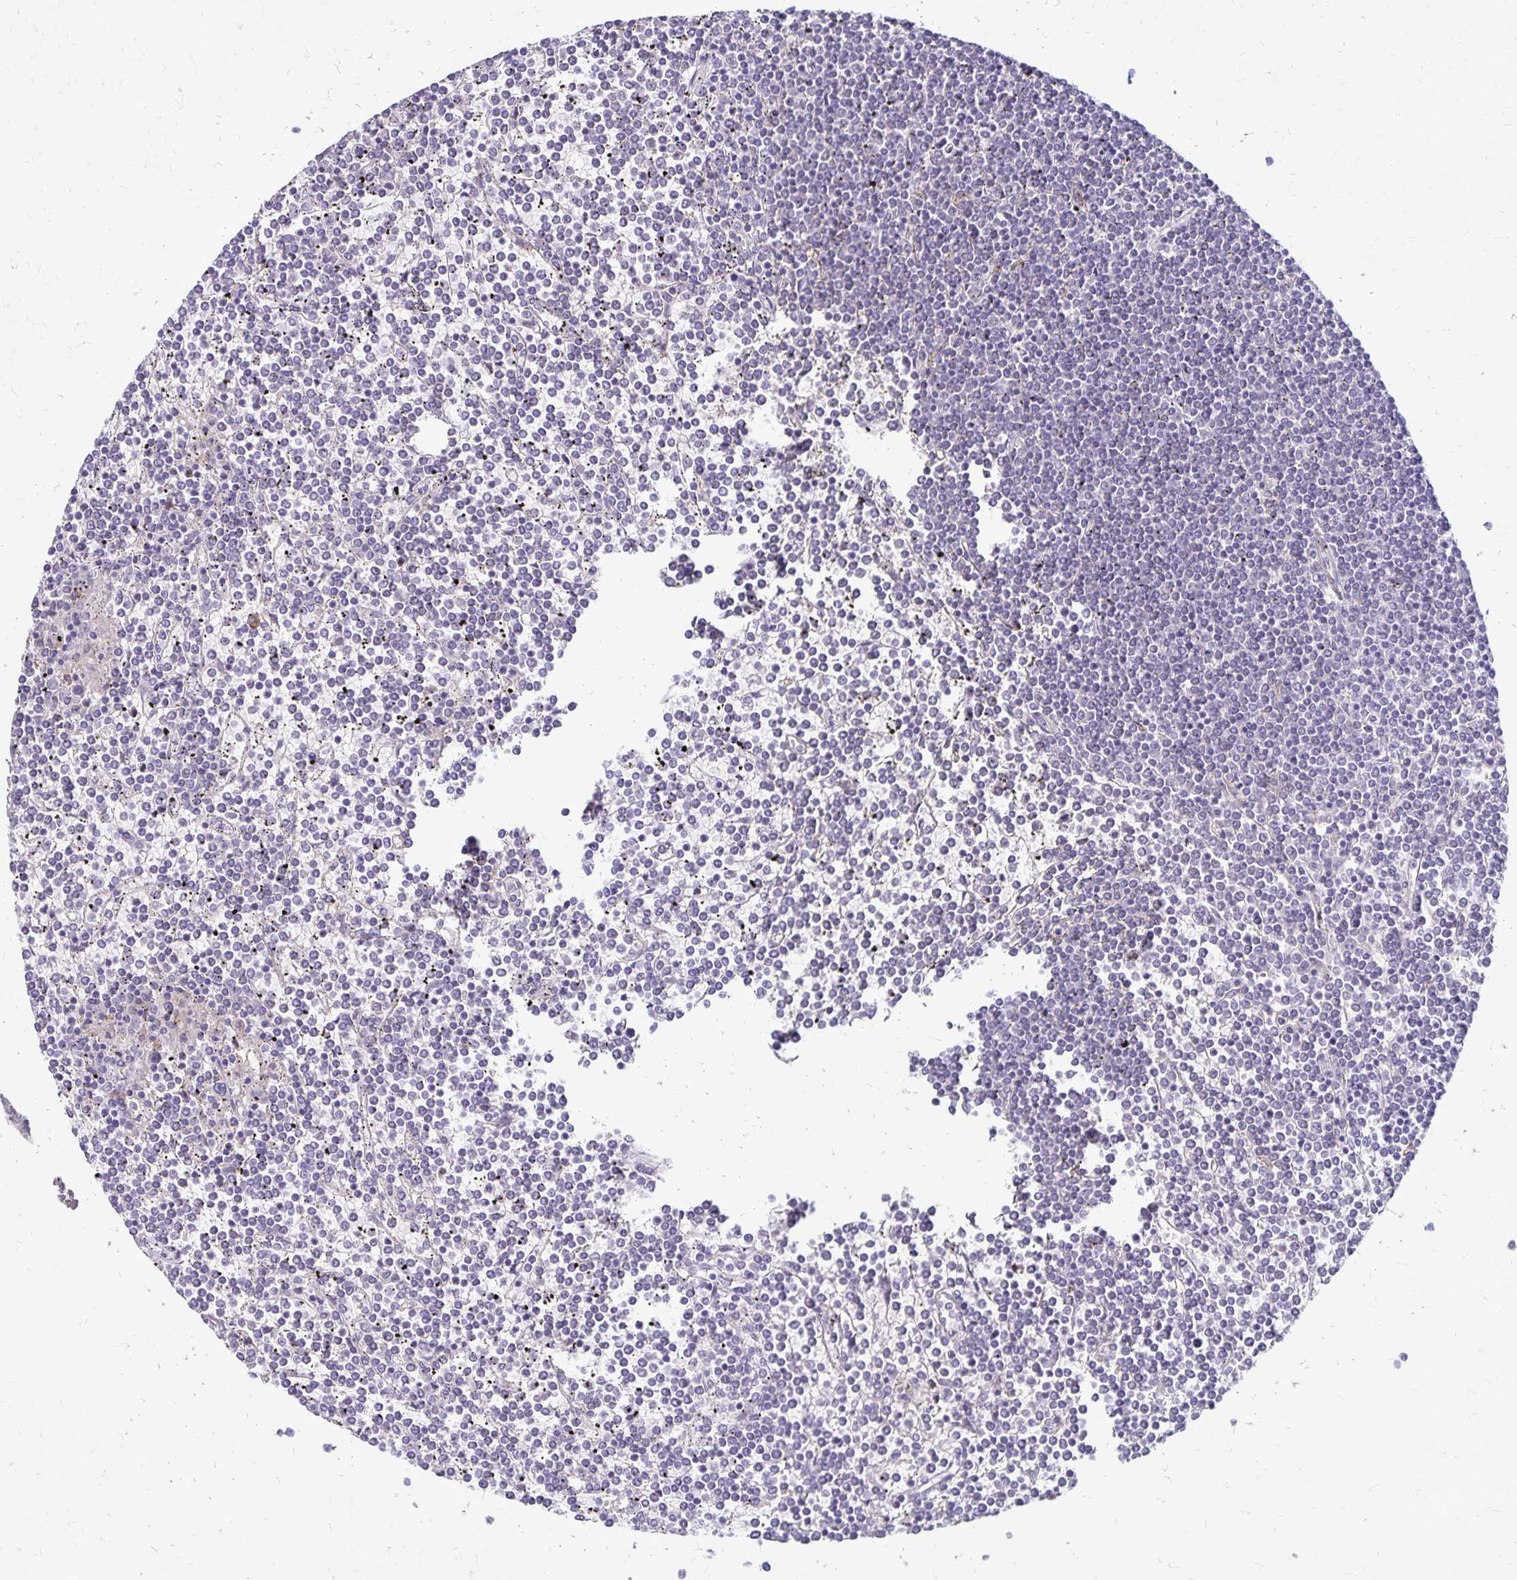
{"staining": {"intensity": "negative", "quantity": "none", "location": "none"}, "tissue": "lymphoma", "cell_type": "Tumor cells", "image_type": "cancer", "snomed": [{"axis": "morphology", "description": "Malignant lymphoma, non-Hodgkin's type, Low grade"}, {"axis": "topography", "description": "Spleen"}], "caption": "An immunohistochemistry histopathology image of malignant lymphoma, non-Hodgkin's type (low-grade) is shown. There is no staining in tumor cells of malignant lymphoma, non-Hodgkin's type (low-grade).", "gene": "TNS3", "patient": {"sex": "female", "age": 19}}